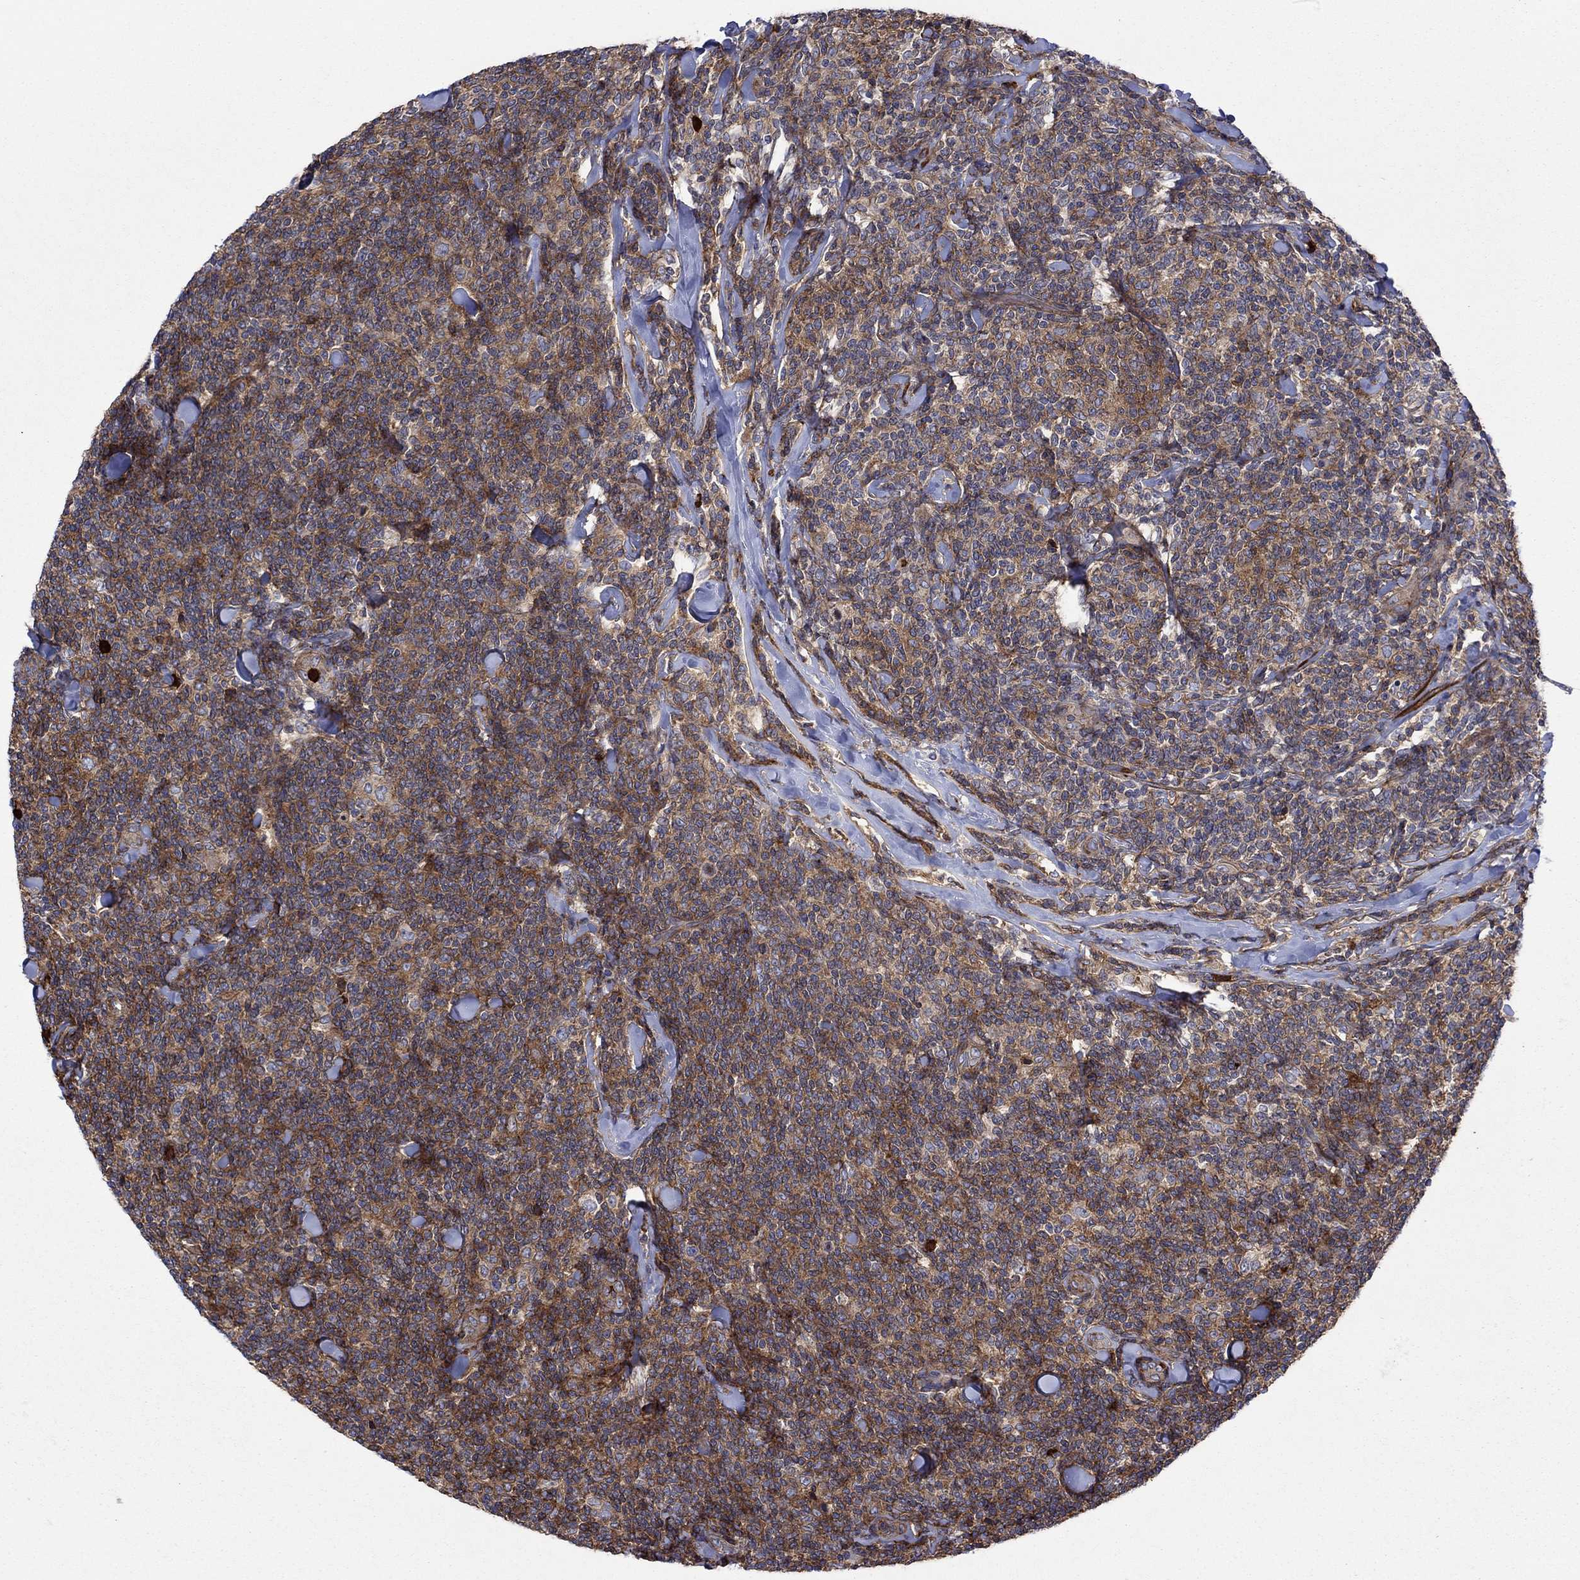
{"staining": {"intensity": "moderate", "quantity": "25%-75%", "location": "cytoplasmic/membranous"}, "tissue": "lymphoma", "cell_type": "Tumor cells", "image_type": "cancer", "snomed": [{"axis": "morphology", "description": "Malignant lymphoma, non-Hodgkin's type, Low grade"}, {"axis": "topography", "description": "Lymph node"}], "caption": "Immunohistochemical staining of human lymphoma demonstrates medium levels of moderate cytoplasmic/membranous protein staining in approximately 25%-75% of tumor cells.", "gene": "PAG1", "patient": {"sex": "female", "age": 56}}